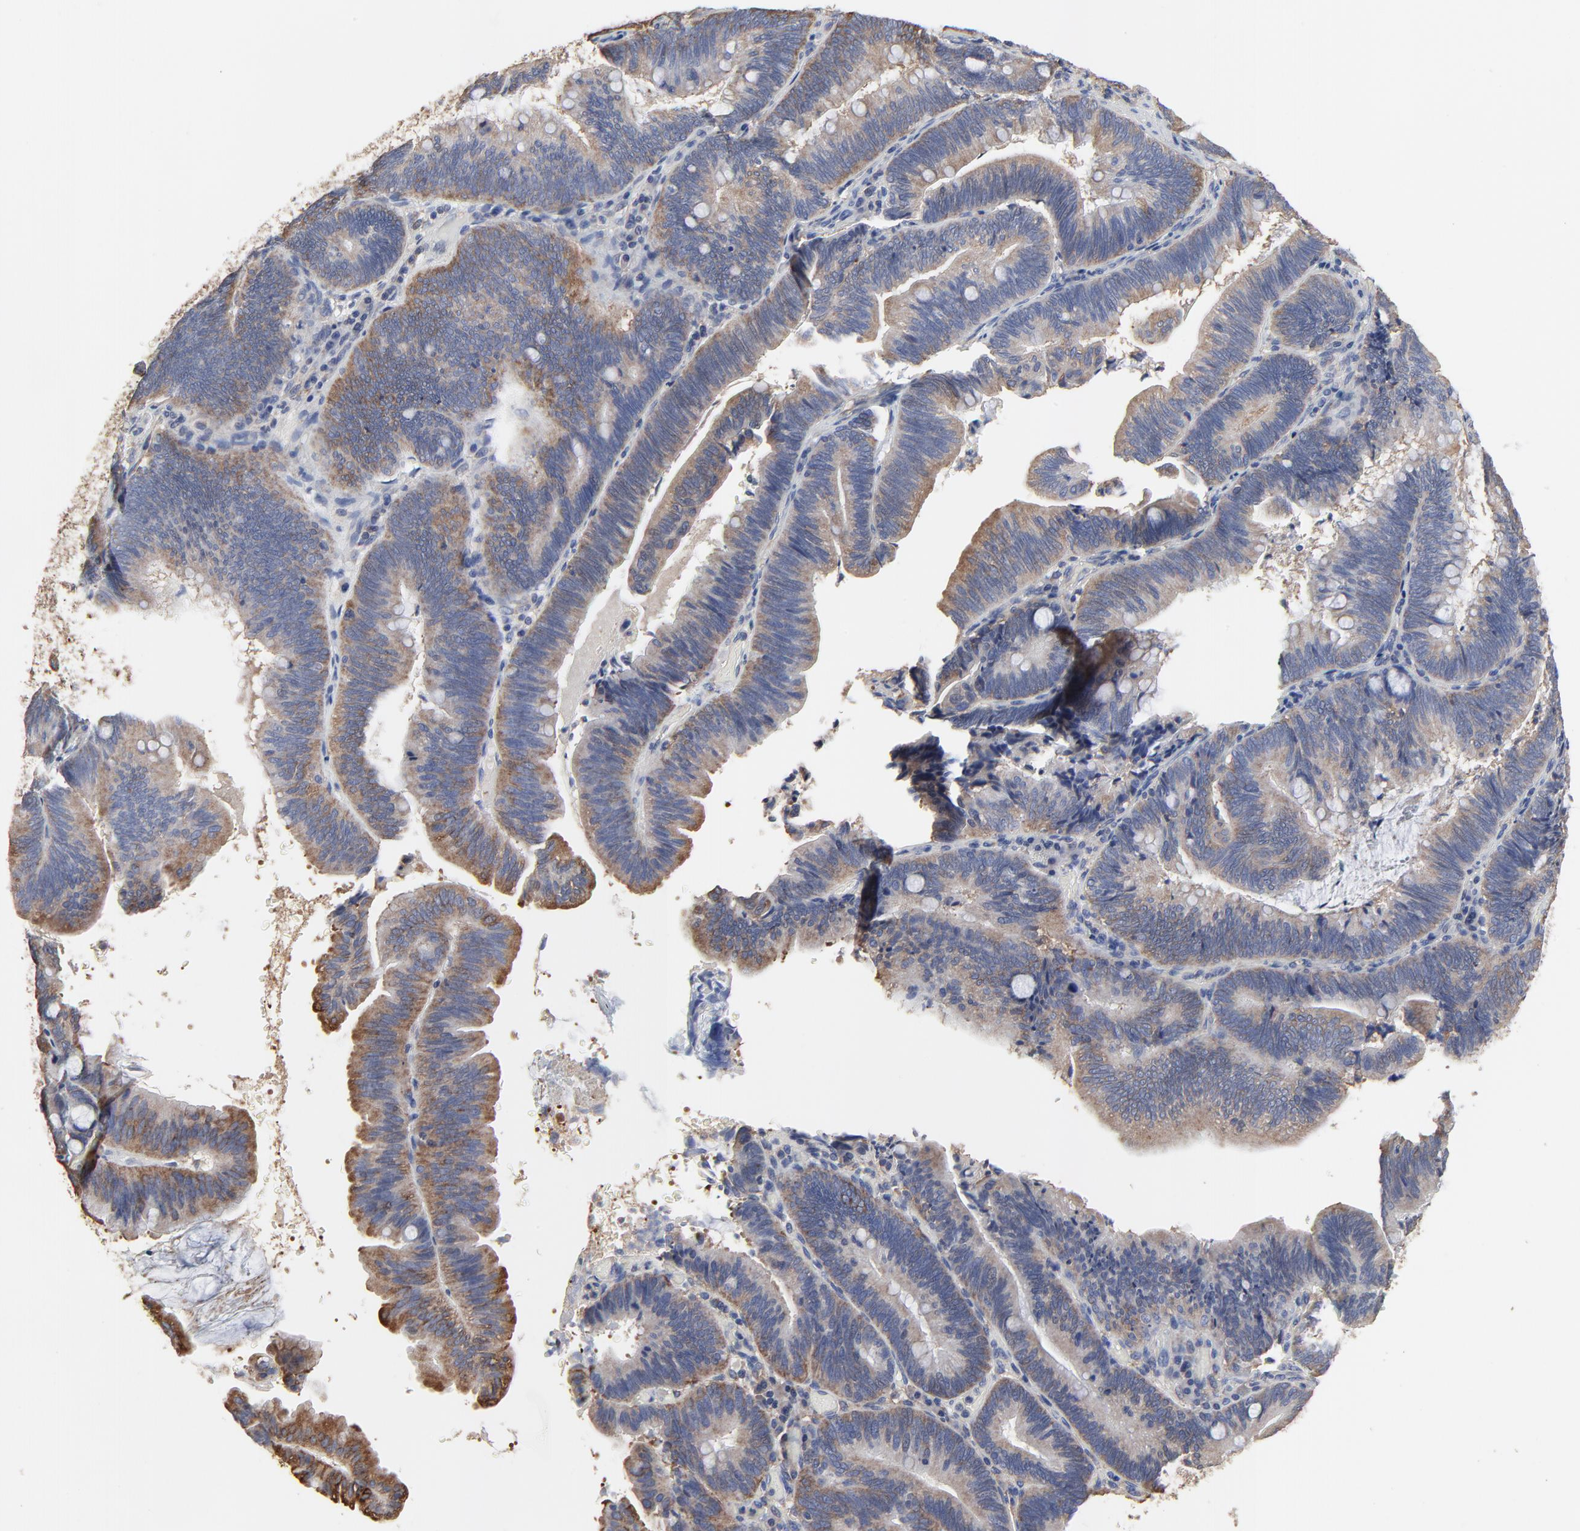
{"staining": {"intensity": "moderate", "quantity": ">75%", "location": "cytoplasmic/membranous"}, "tissue": "pancreatic cancer", "cell_type": "Tumor cells", "image_type": "cancer", "snomed": [{"axis": "morphology", "description": "Adenocarcinoma, NOS"}, {"axis": "topography", "description": "Pancreas"}], "caption": "IHC of pancreatic cancer demonstrates medium levels of moderate cytoplasmic/membranous positivity in approximately >75% of tumor cells.", "gene": "NXF3", "patient": {"sex": "male", "age": 82}}